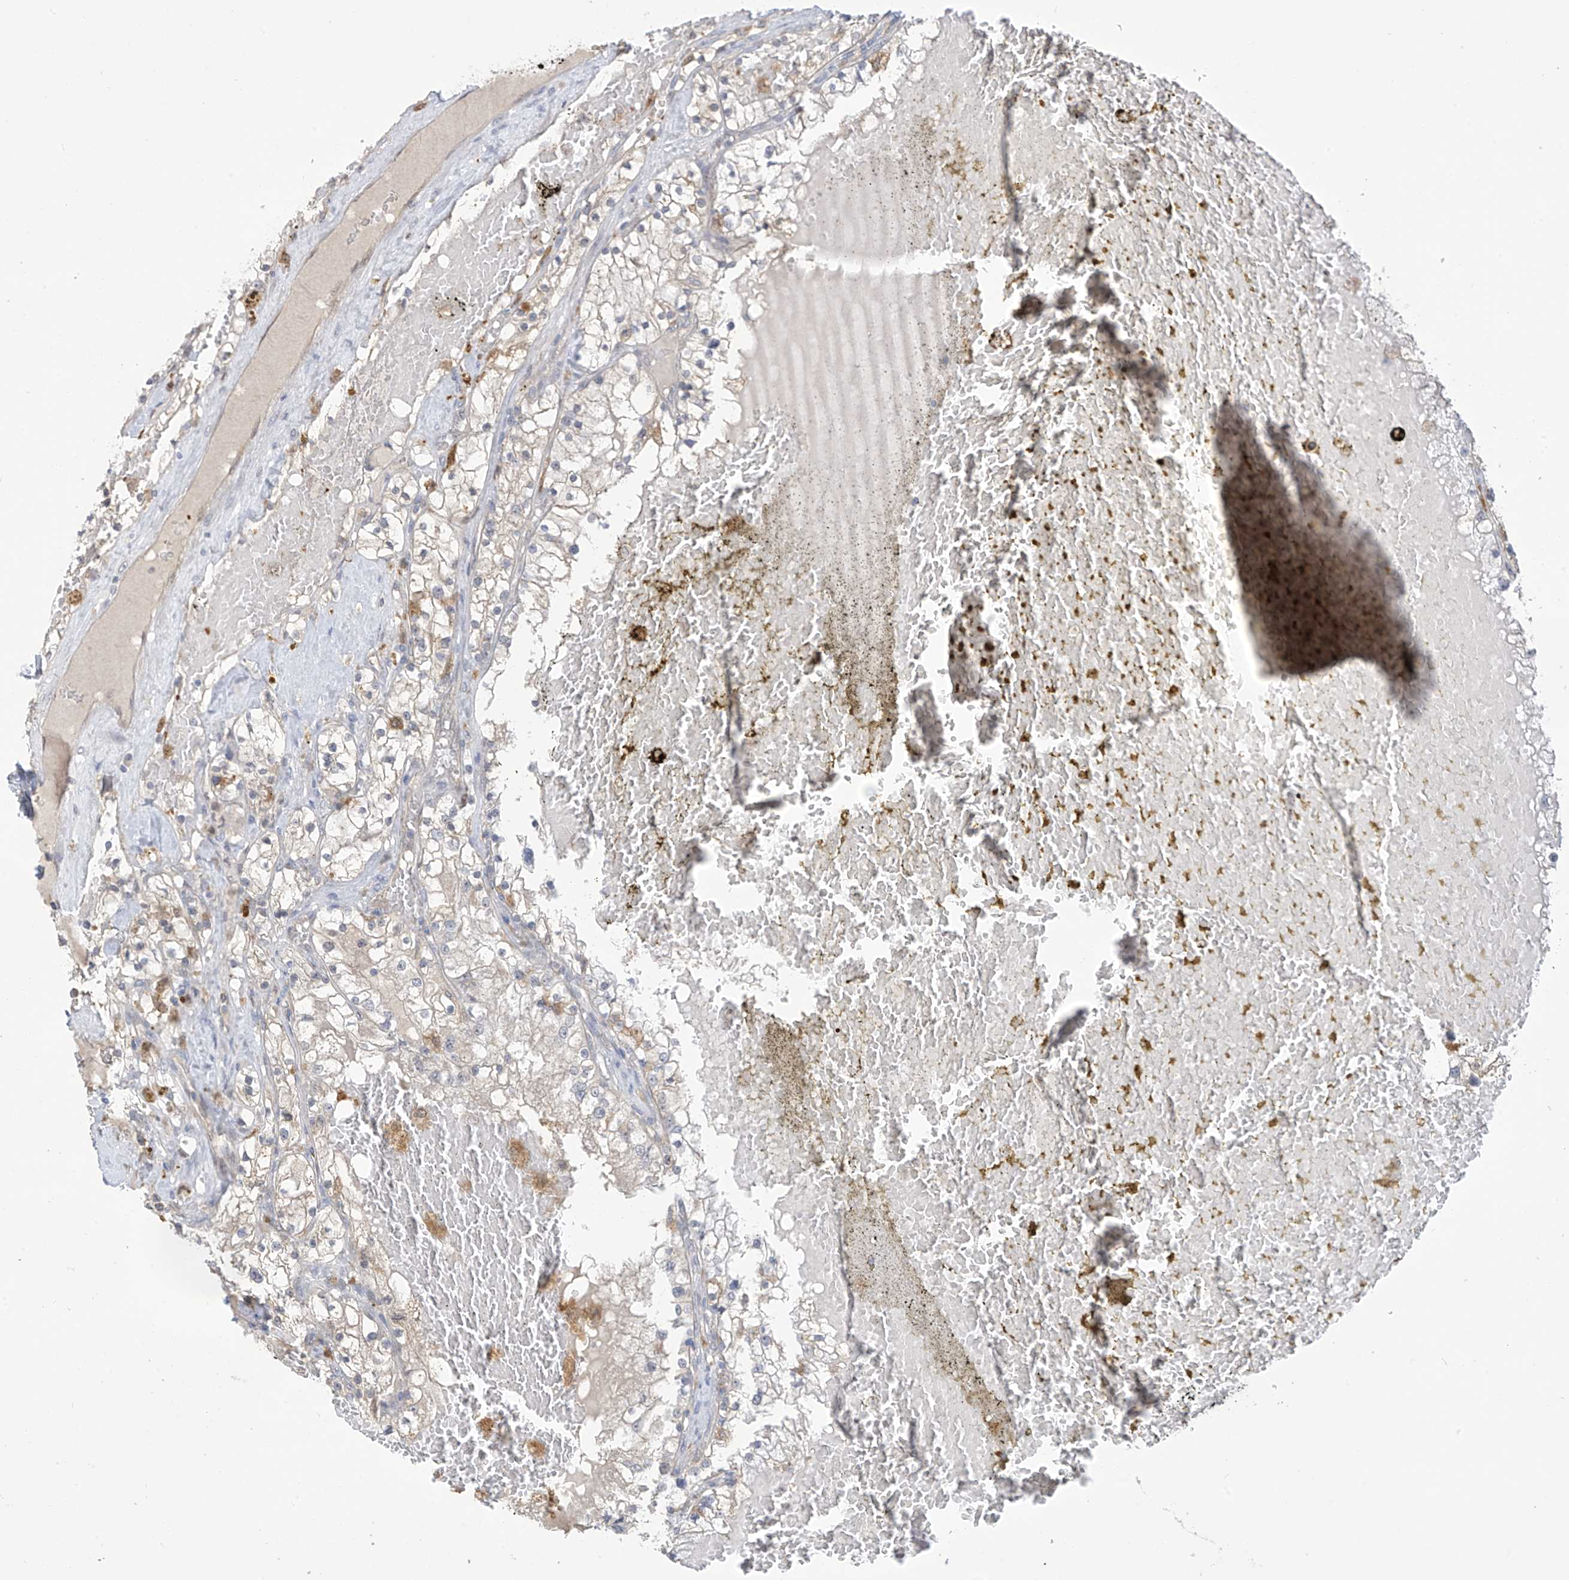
{"staining": {"intensity": "negative", "quantity": "none", "location": "none"}, "tissue": "renal cancer", "cell_type": "Tumor cells", "image_type": "cancer", "snomed": [{"axis": "morphology", "description": "Normal tissue, NOS"}, {"axis": "morphology", "description": "Adenocarcinoma, NOS"}, {"axis": "topography", "description": "Kidney"}], "caption": "Immunohistochemistry photomicrograph of neoplastic tissue: human renal cancer (adenocarcinoma) stained with DAB exhibits no significant protein staining in tumor cells. Nuclei are stained in blue.", "gene": "IDH1", "patient": {"sex": "male", "age": 68}}